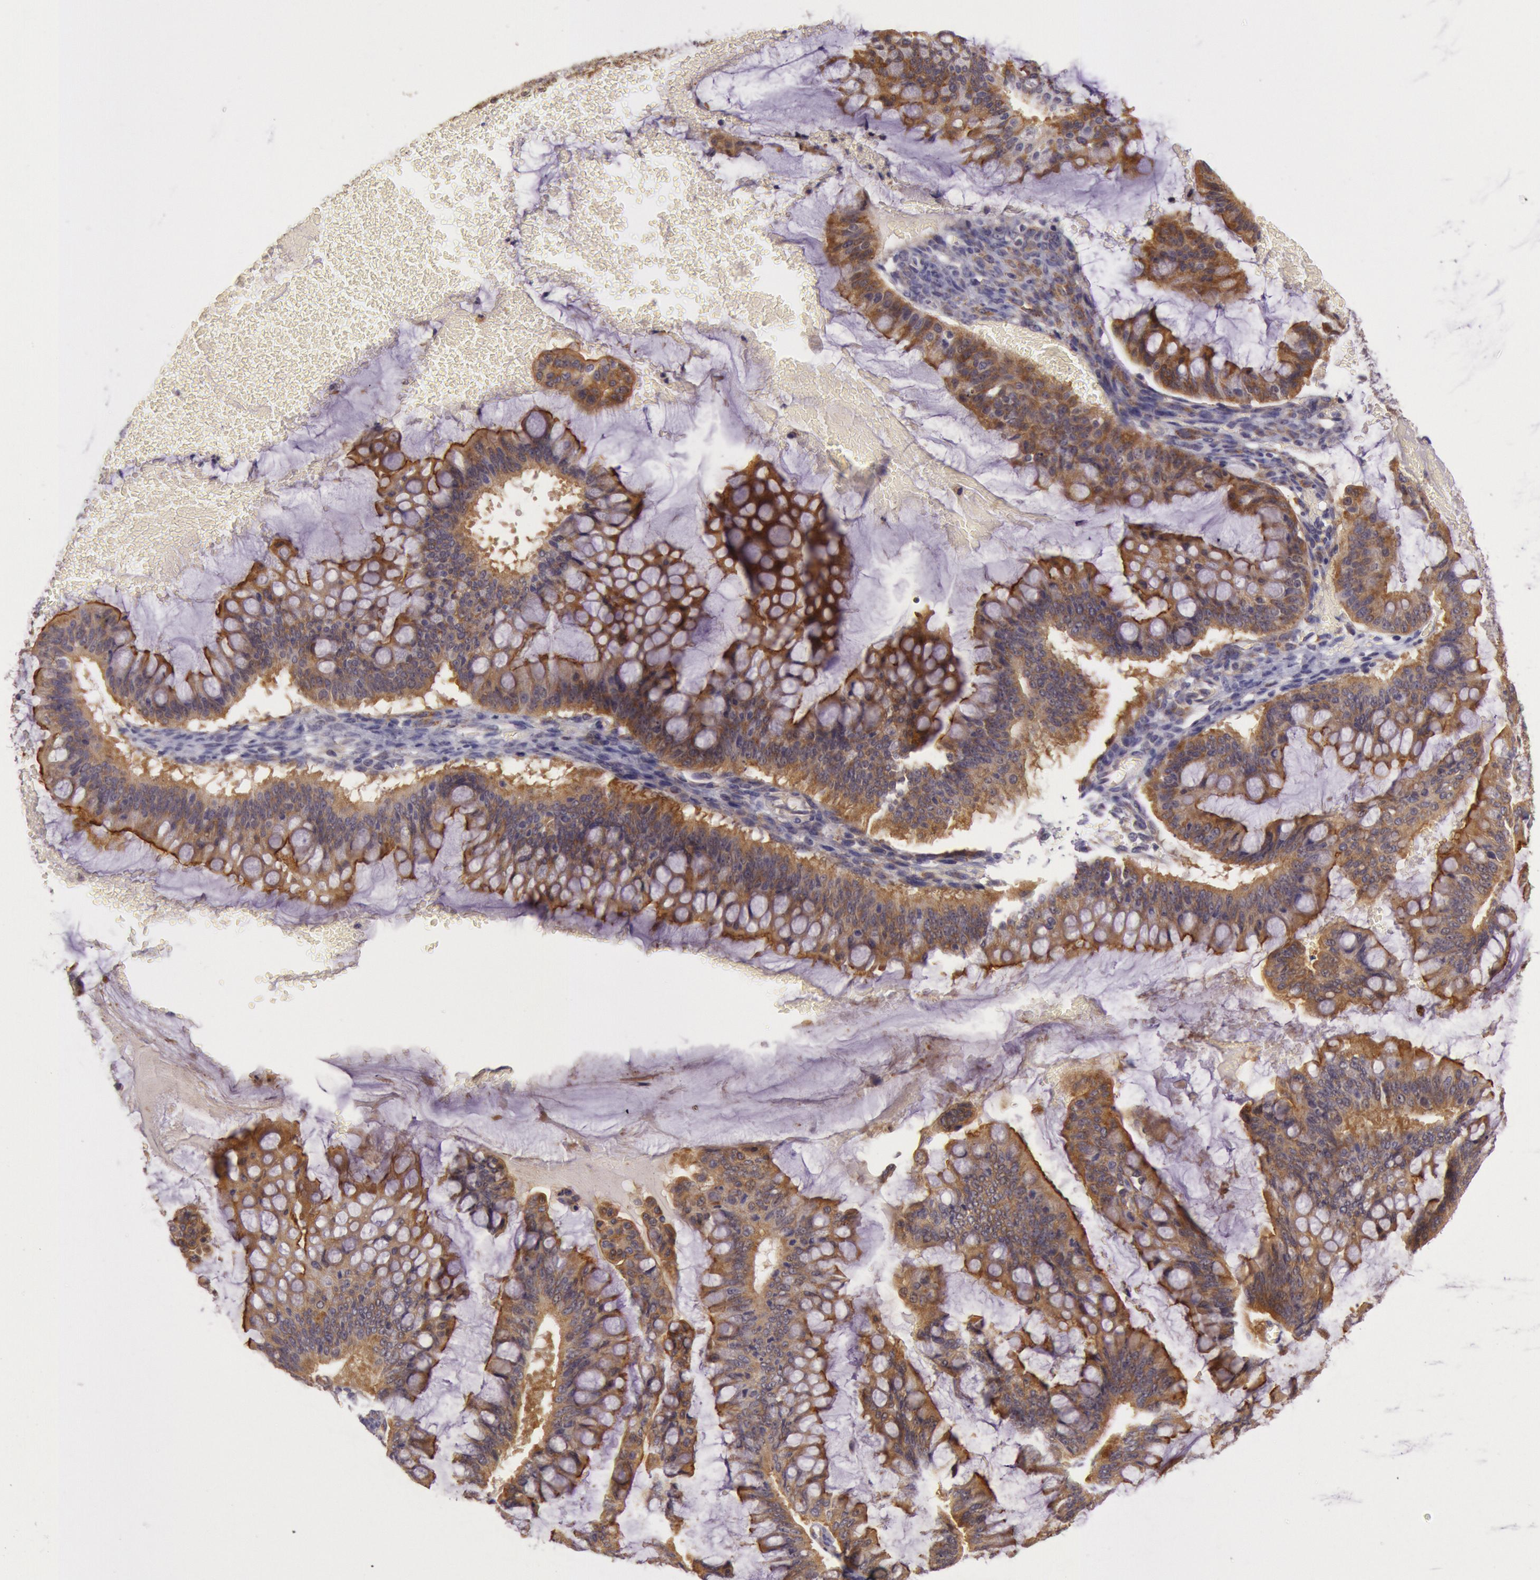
{"staining": {"intensity": "strong", "quantity": ">75%", "location": "cytoplasmic/membranous"}, "tissue": "ovarian cancer", "cell_type": "Tumor cells", "image_type": "cancer", "snomed": [{"axis": "morphology", "description": "Cystadenocarcinoma, mucinous, NOS"}, {"axis": "topography", "description": "Ovary"}], "caption": "Protein expression analysis of ovarian cancer (mucinous cystadenocarcinoma) shows strong cytoplasmic/membranous staining in about >75% of tumor cells.", "gene": "CDK16", "patient": {"sex": "female", "age": 73}}